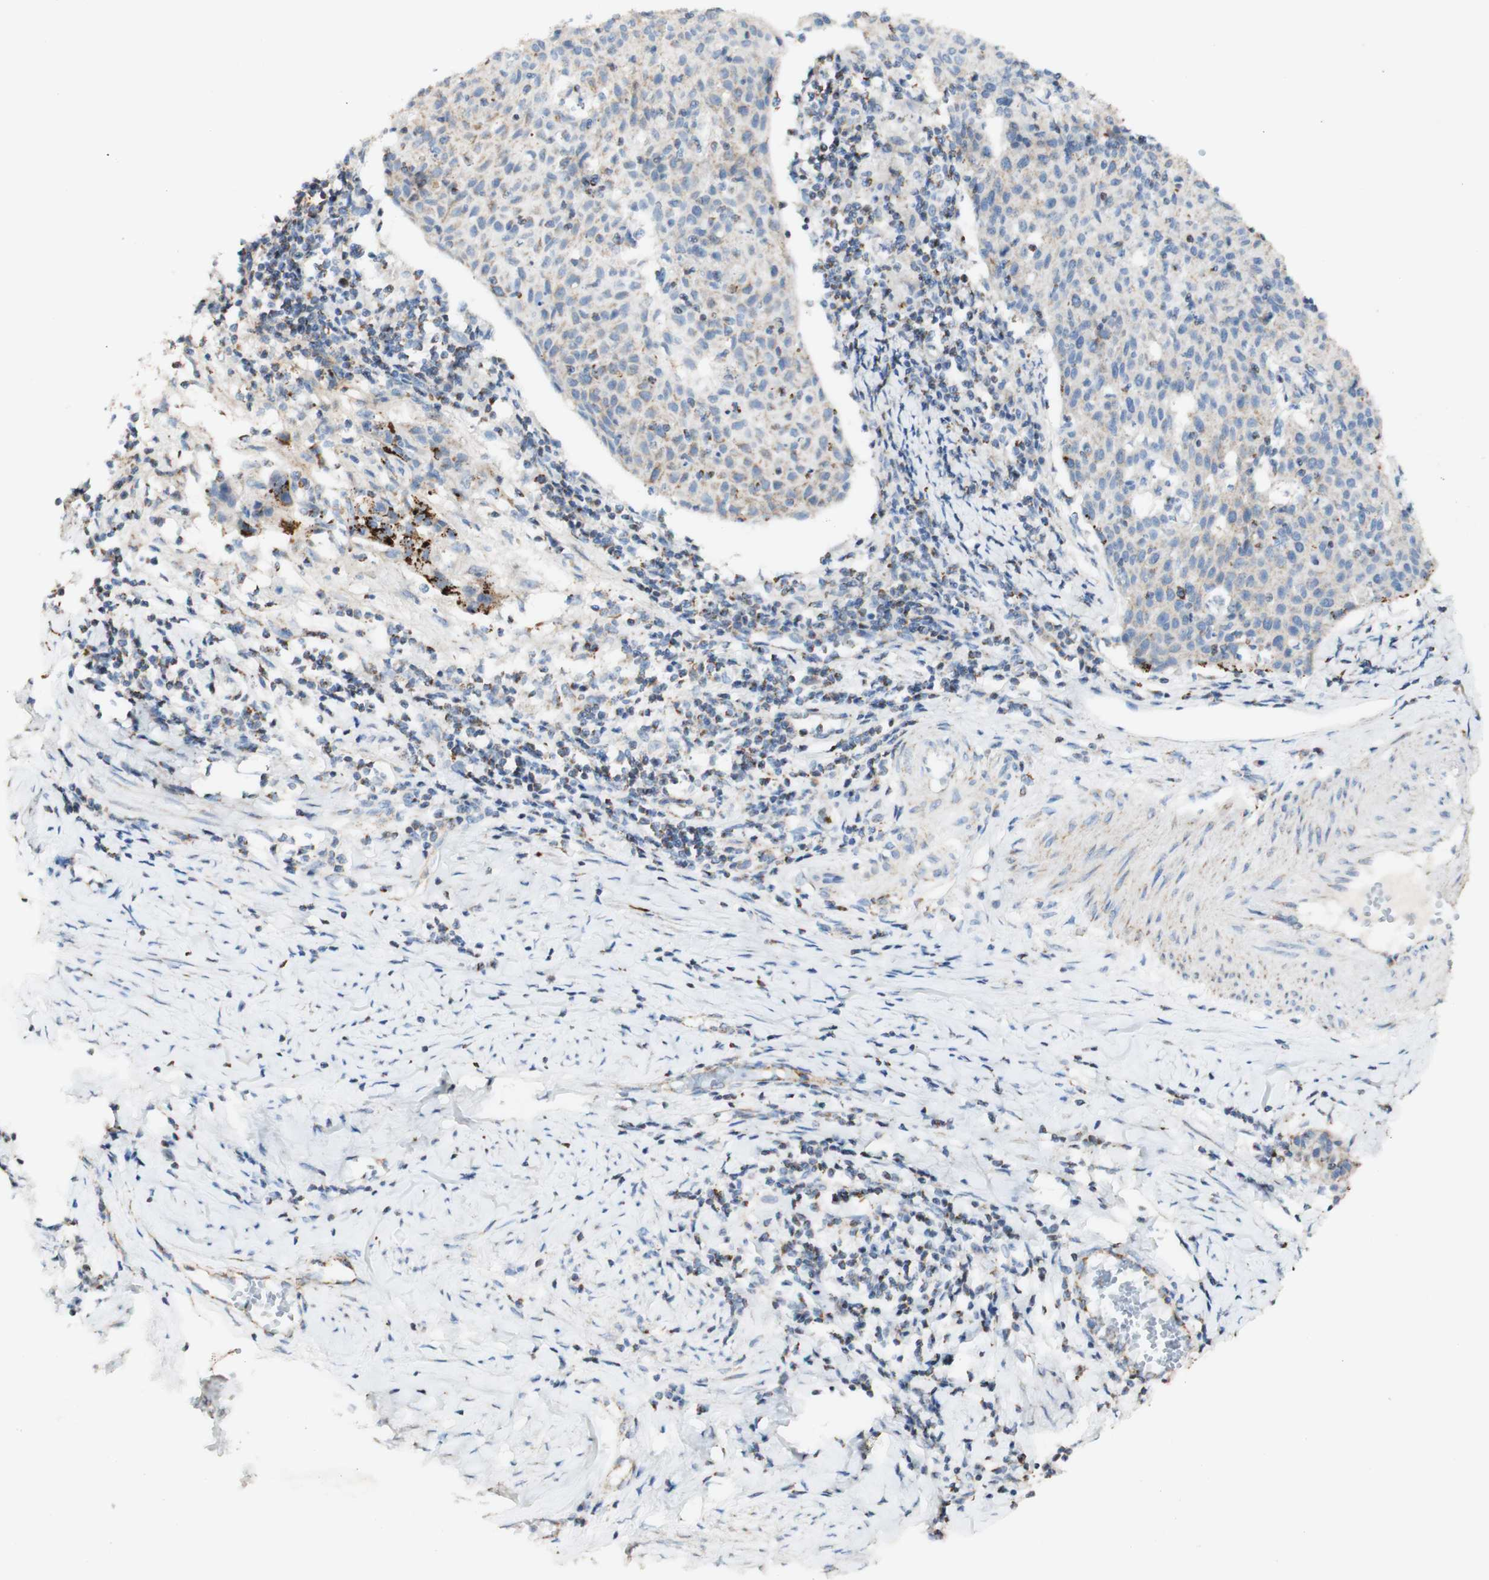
{"staining": {"intensity": "weak", "quantity": ">75%", "location": "cytoplasmic/membranous"}, "tissue": "cervical cancer", "cell_type": "Tumor cells", "image_type": "cancer", "snomed": [{"axis": "morphology", "description": "Squamous cell carcinoma, NOS"}, {"axis": "topography", "description": "Cervix"}], "caption": "High-magnification brightfield microscopy of cervical cancer stained with DAB (3,3'-diaminobenzidine) (brown) and counterstained with hematoxylin (blue). tumor cells exhibit weak cytoplasmic/membranous expression is appreciated in approximately>75% of cells. (brown staining indicates protein expression, while blue staining denotes nuclei).", "gene": "OXCT1", "patient": {"sex": "female", "age": 38}}